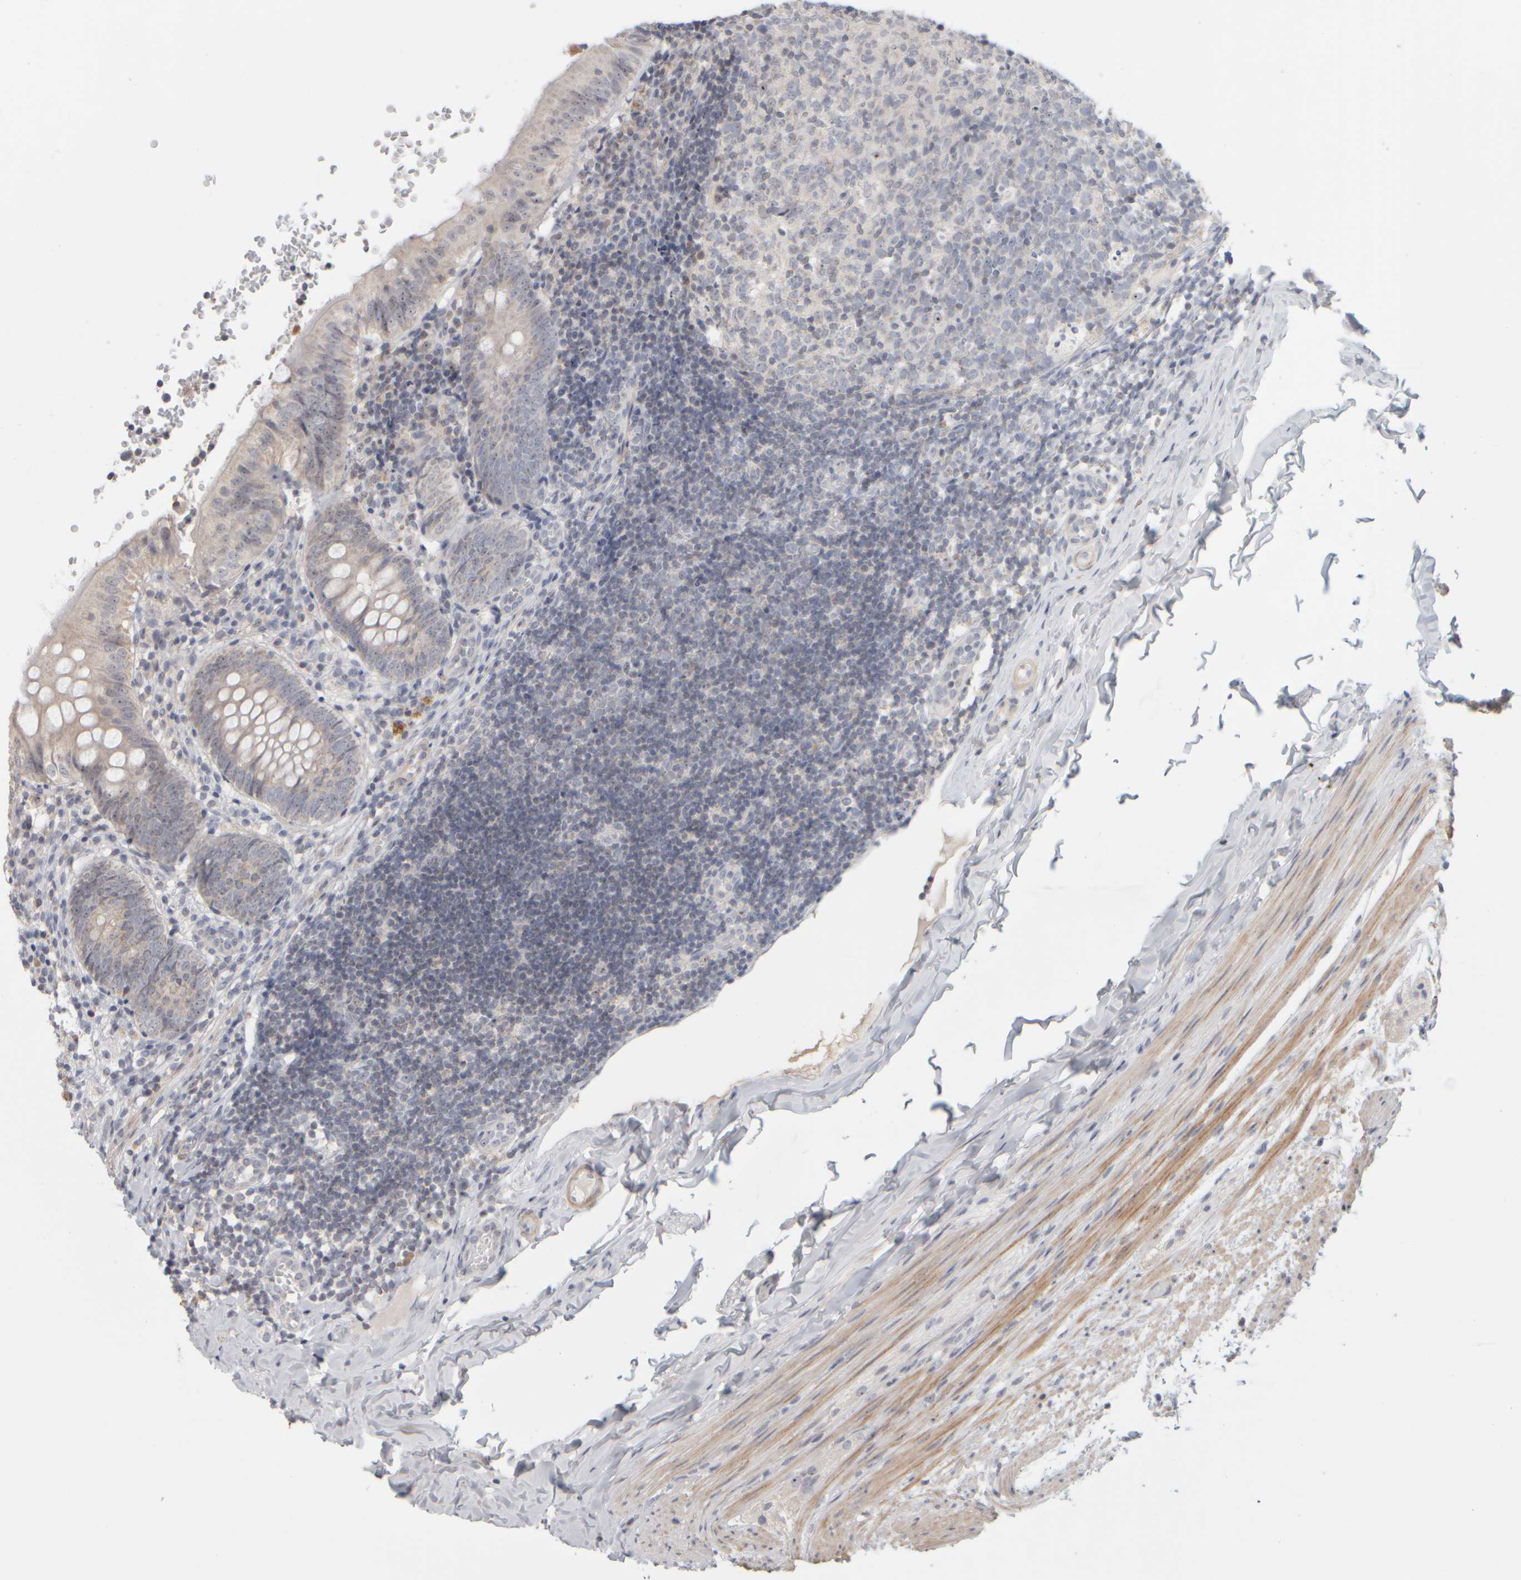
{"staining": {"intensity": "moderate", "quantity": "<25%", "location": "nuclear"}, "tissue": "appendix", "cell_type": "Glandular cells", "image_type": "normal", "snomed": [{"axis": "morphology", "description": "Normal tissue, NOS"}, {"axis": "topography", "description": "Appendix"}], "caption": "An immunohistochemistry image of benign tissue is shown. Protein staining in brown labels moderate nuclear positivity in appendix within glandular cells. Ihc stains the protein of interest in brown and the nuclei are stained blue.", "gene": "DCXR", "patient": {"sex": "male", "age": 8}}